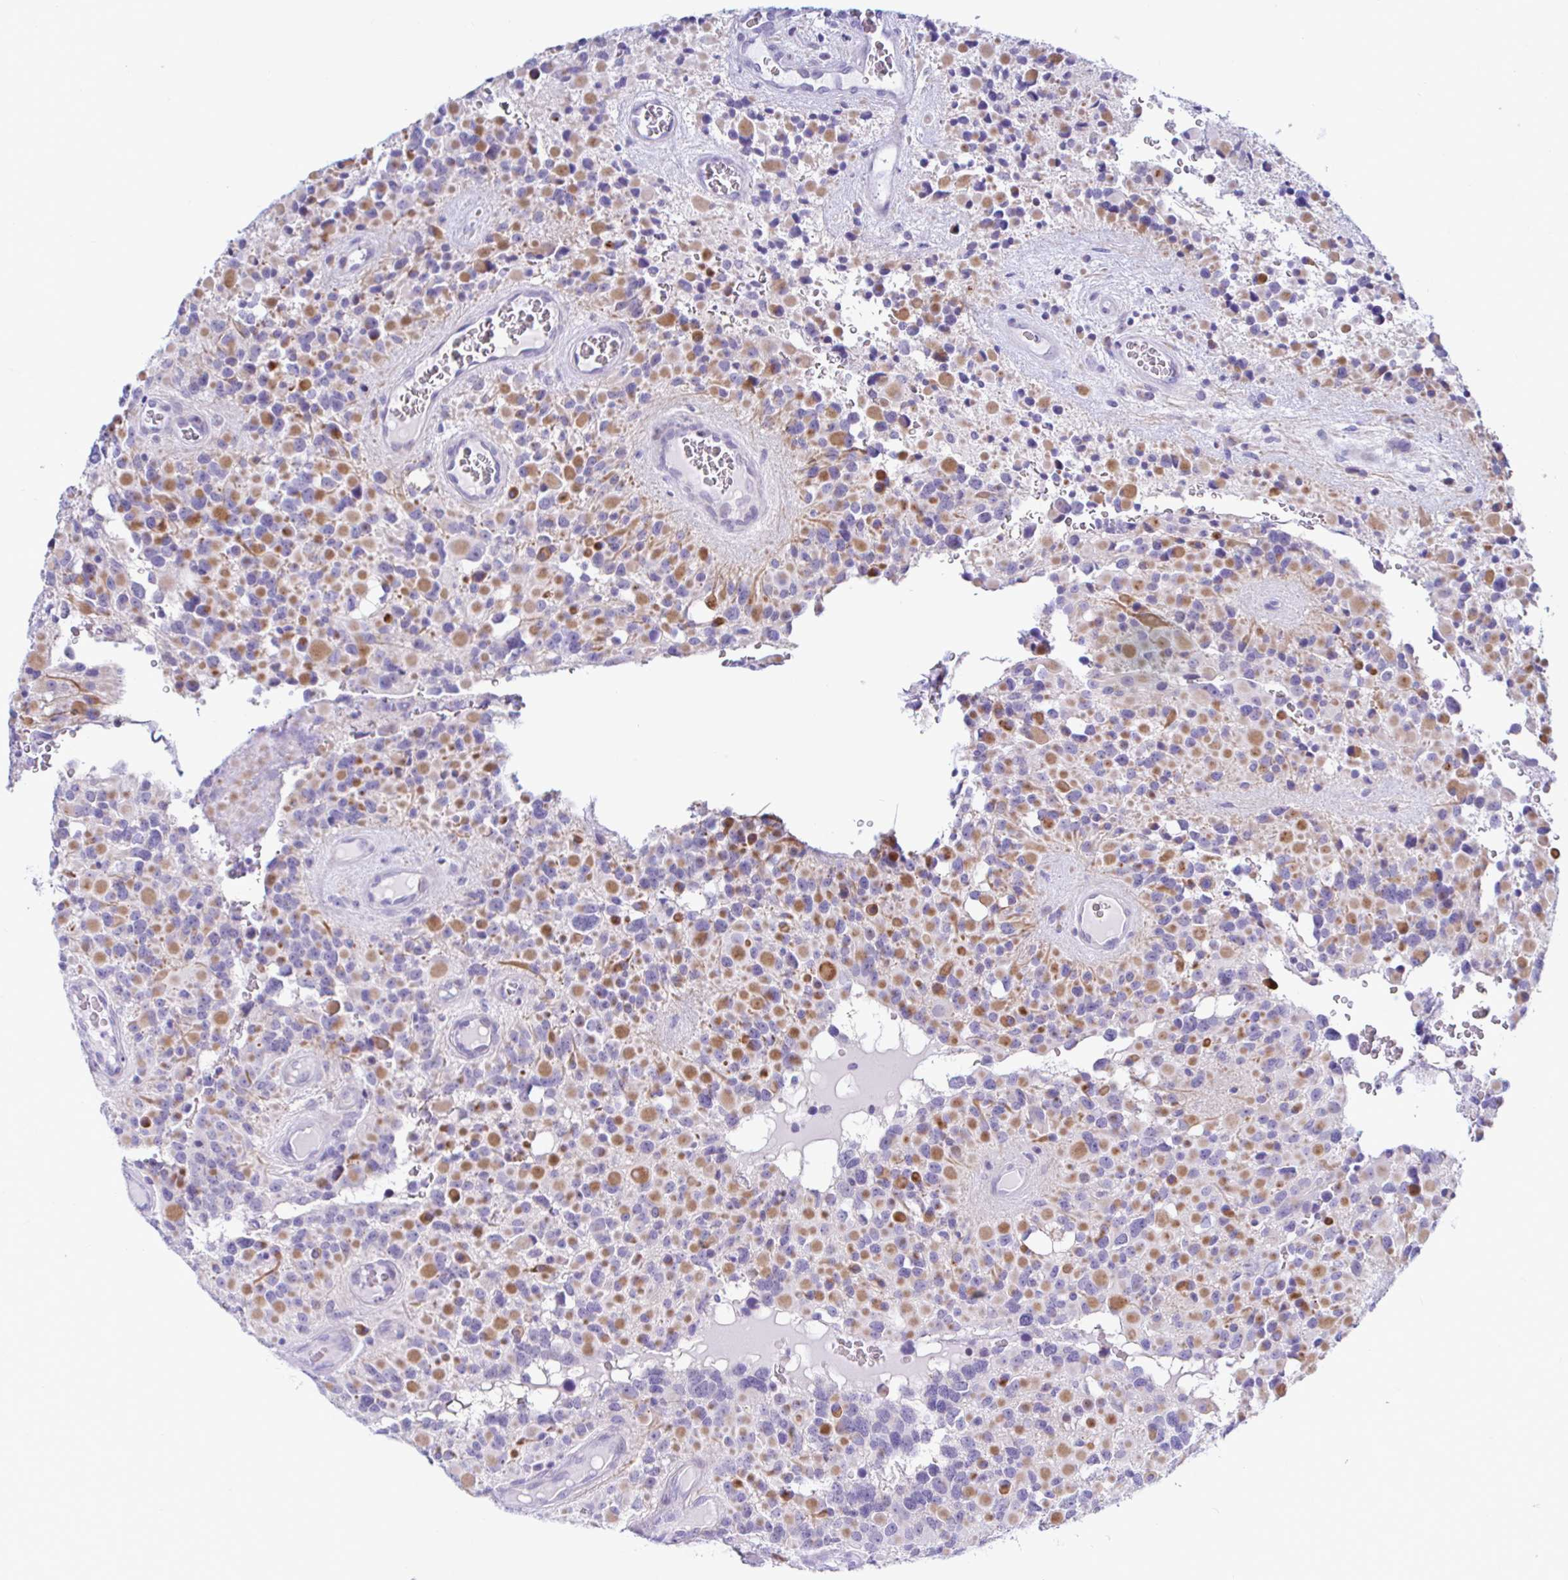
{"staining": {"intensity": "moderate", "quantity": "25%-75%", "location": "cytoplasmic/membranous"}, "tissue": "glioma", "cell_type": "Tumor cells", "image_type": "cancer", "snomed": [{"axis": "morphology", "description": "Glioma, malignant, High grade"}, {"axis": "topography", "description": "Brain"}], "caption": "Glioma was stained to show a protein in brown. There is medium levels of moderate cytoplasmic/membranous positivity in approximately 25%-75% of tumor cells.", "gene": "NBPF3", "patient": {"sex": "female", "age": 40}}